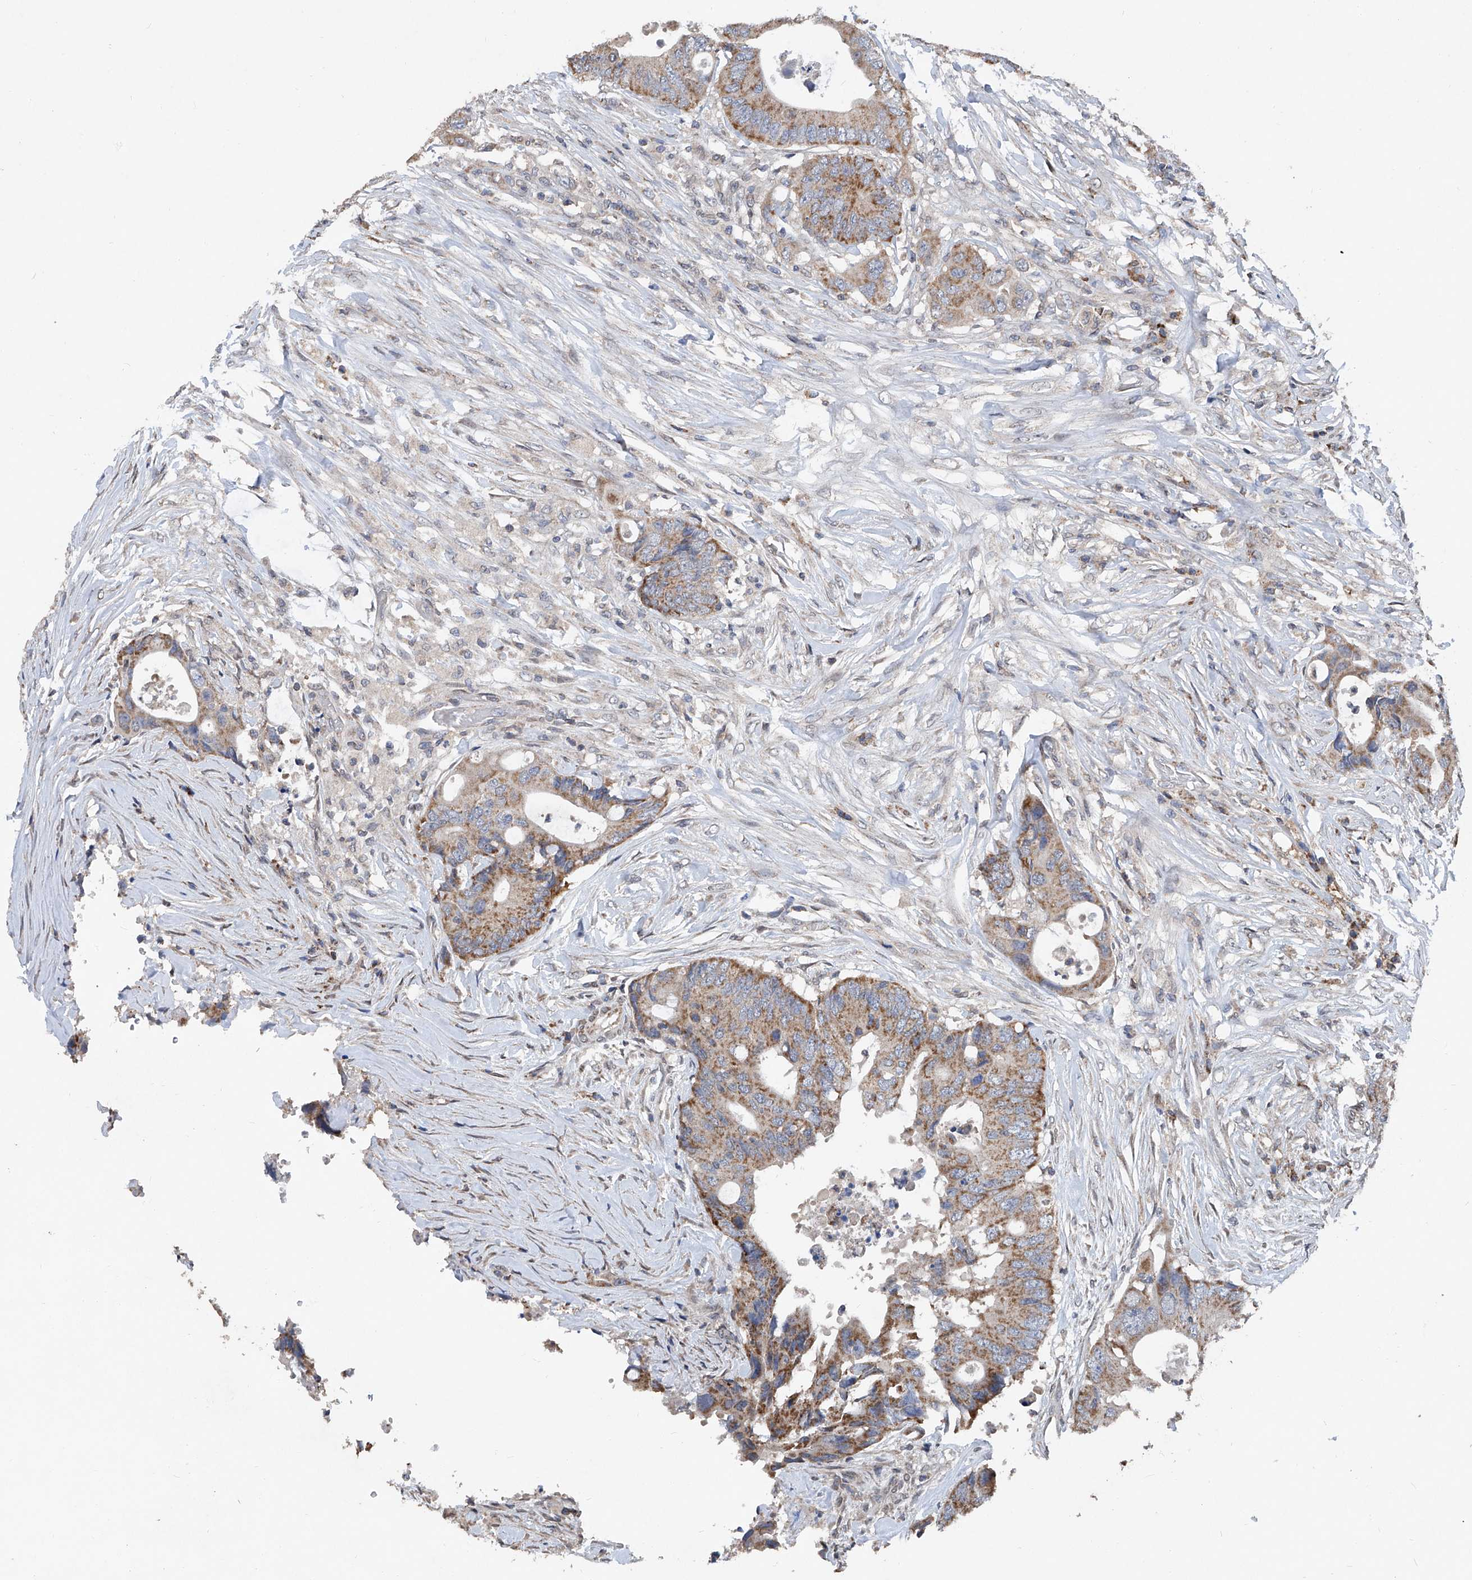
{"staining": {"intensity": "moderate", "quantity": ">75%", "location": "cytoplasmic/membranous"}, "tissue": "colorectal cancer", "cell_type": "Tumor cells", "image_type": "cancer", "snomed": [{"axis": "morphology", "description": "Adenocarcinoma, NOS"}, {"axis": "topography", "description": "Colon"}], "caption": "Brown immunohistochemical staining in colorectal adenocarcinoma reveals moderate cytoplasmic/membranous positivity in approximately >75% of tumor cells.", "gene": "BCKDHB", "patient": {"sex": "male", "age": 71}}